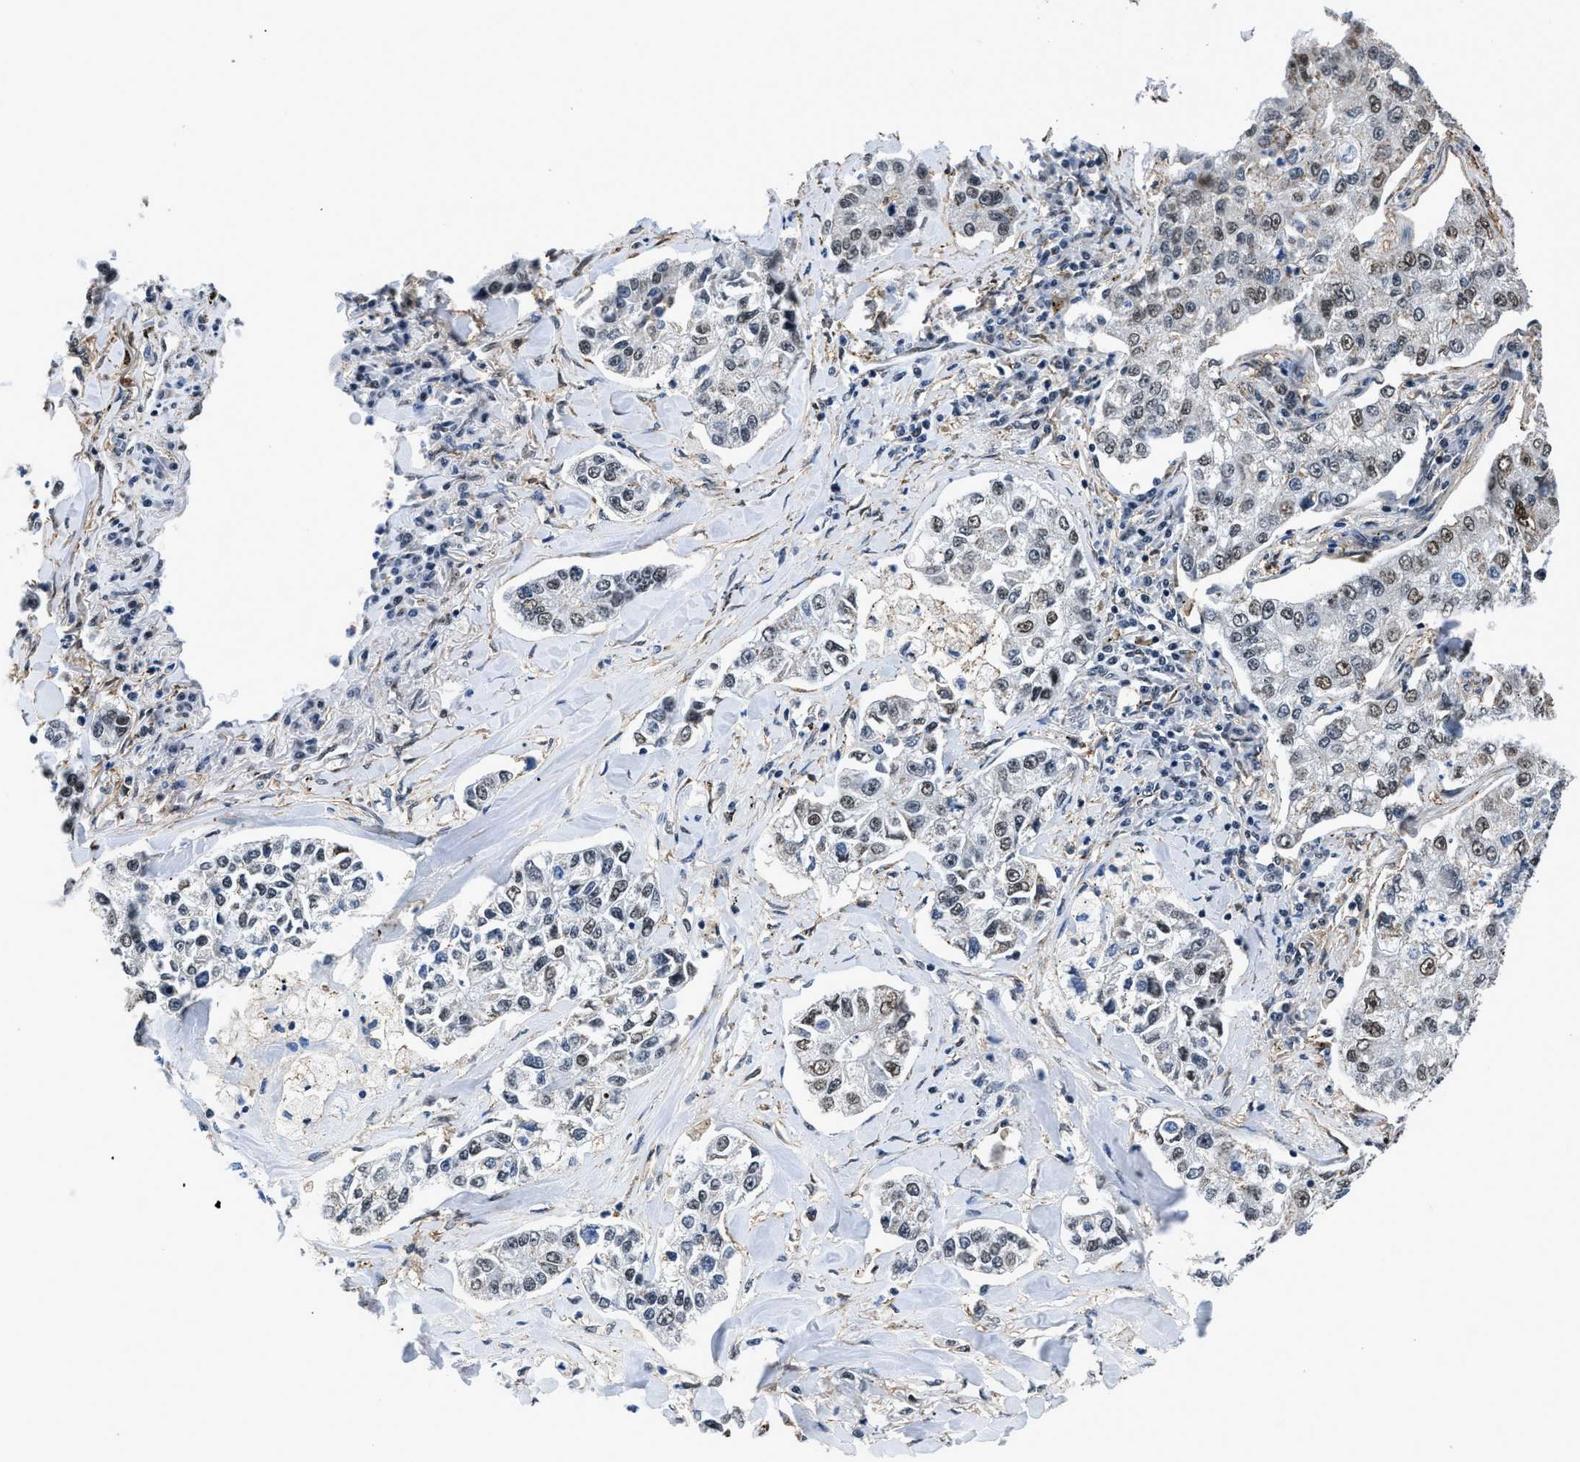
{"staining": {"intensity": "moderate", "quantity": "25%-75%", "location": "nuclear"}, "tissue": "lung cancer", "cell_type": "Tumor cells", "image_type": "cancer", "snomed": [{"axis": "morphology", "description": "Adenocarcinoma, NOS"}, {"axis": "topography", "description": "Lung"}], "caption": "Human adenocarcinoma (lung) stained with a protein marker displays moderate staining in tumor cells.", "gene": "HNRNPH2", "patient": {"sex": "male", "age": 49}}